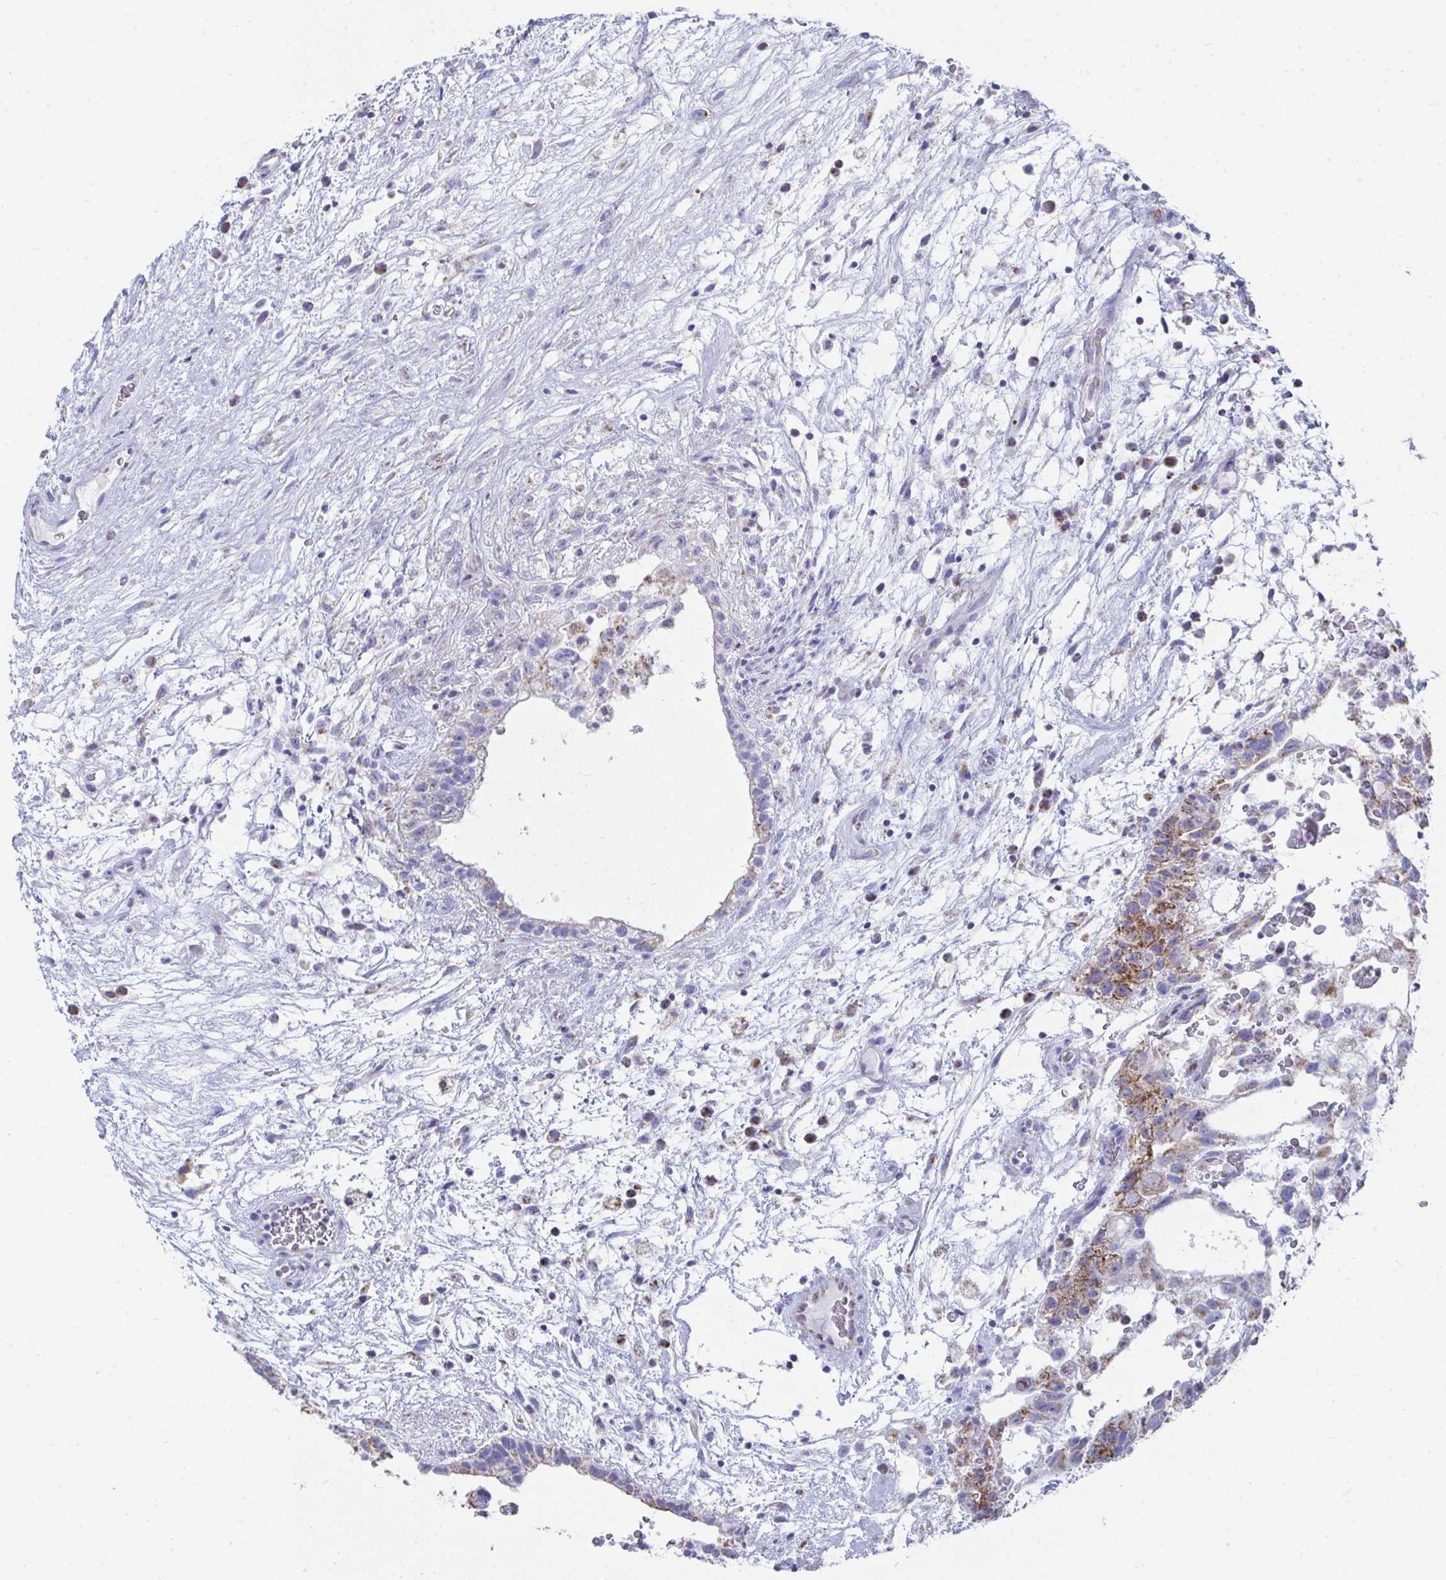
{"staining": {"intensity": "moderate", "quantity": "<25%", "location": "cytoplasmic/membranous"}, "tissue": "testis cancer", "cell_type": "Tumor cells", "image_type": "cancer", "snomed": [{"axis": "morphology", "description": "Normal tissue, NOS"}, {"axis": "morphology", "description": "Carcinoma, Embryonal, NOS"}, {"axis": "topography", "description": "Testis"}], "caption": "The micrograph exhibits immunohistochemical staining of testis cancer. There is moderate cytoplasmic/membranous expression is appreciated in approximately <25% of tumor cells.", "gene": "AIFM1", "patient": {"sex": "male", "age": 32}}